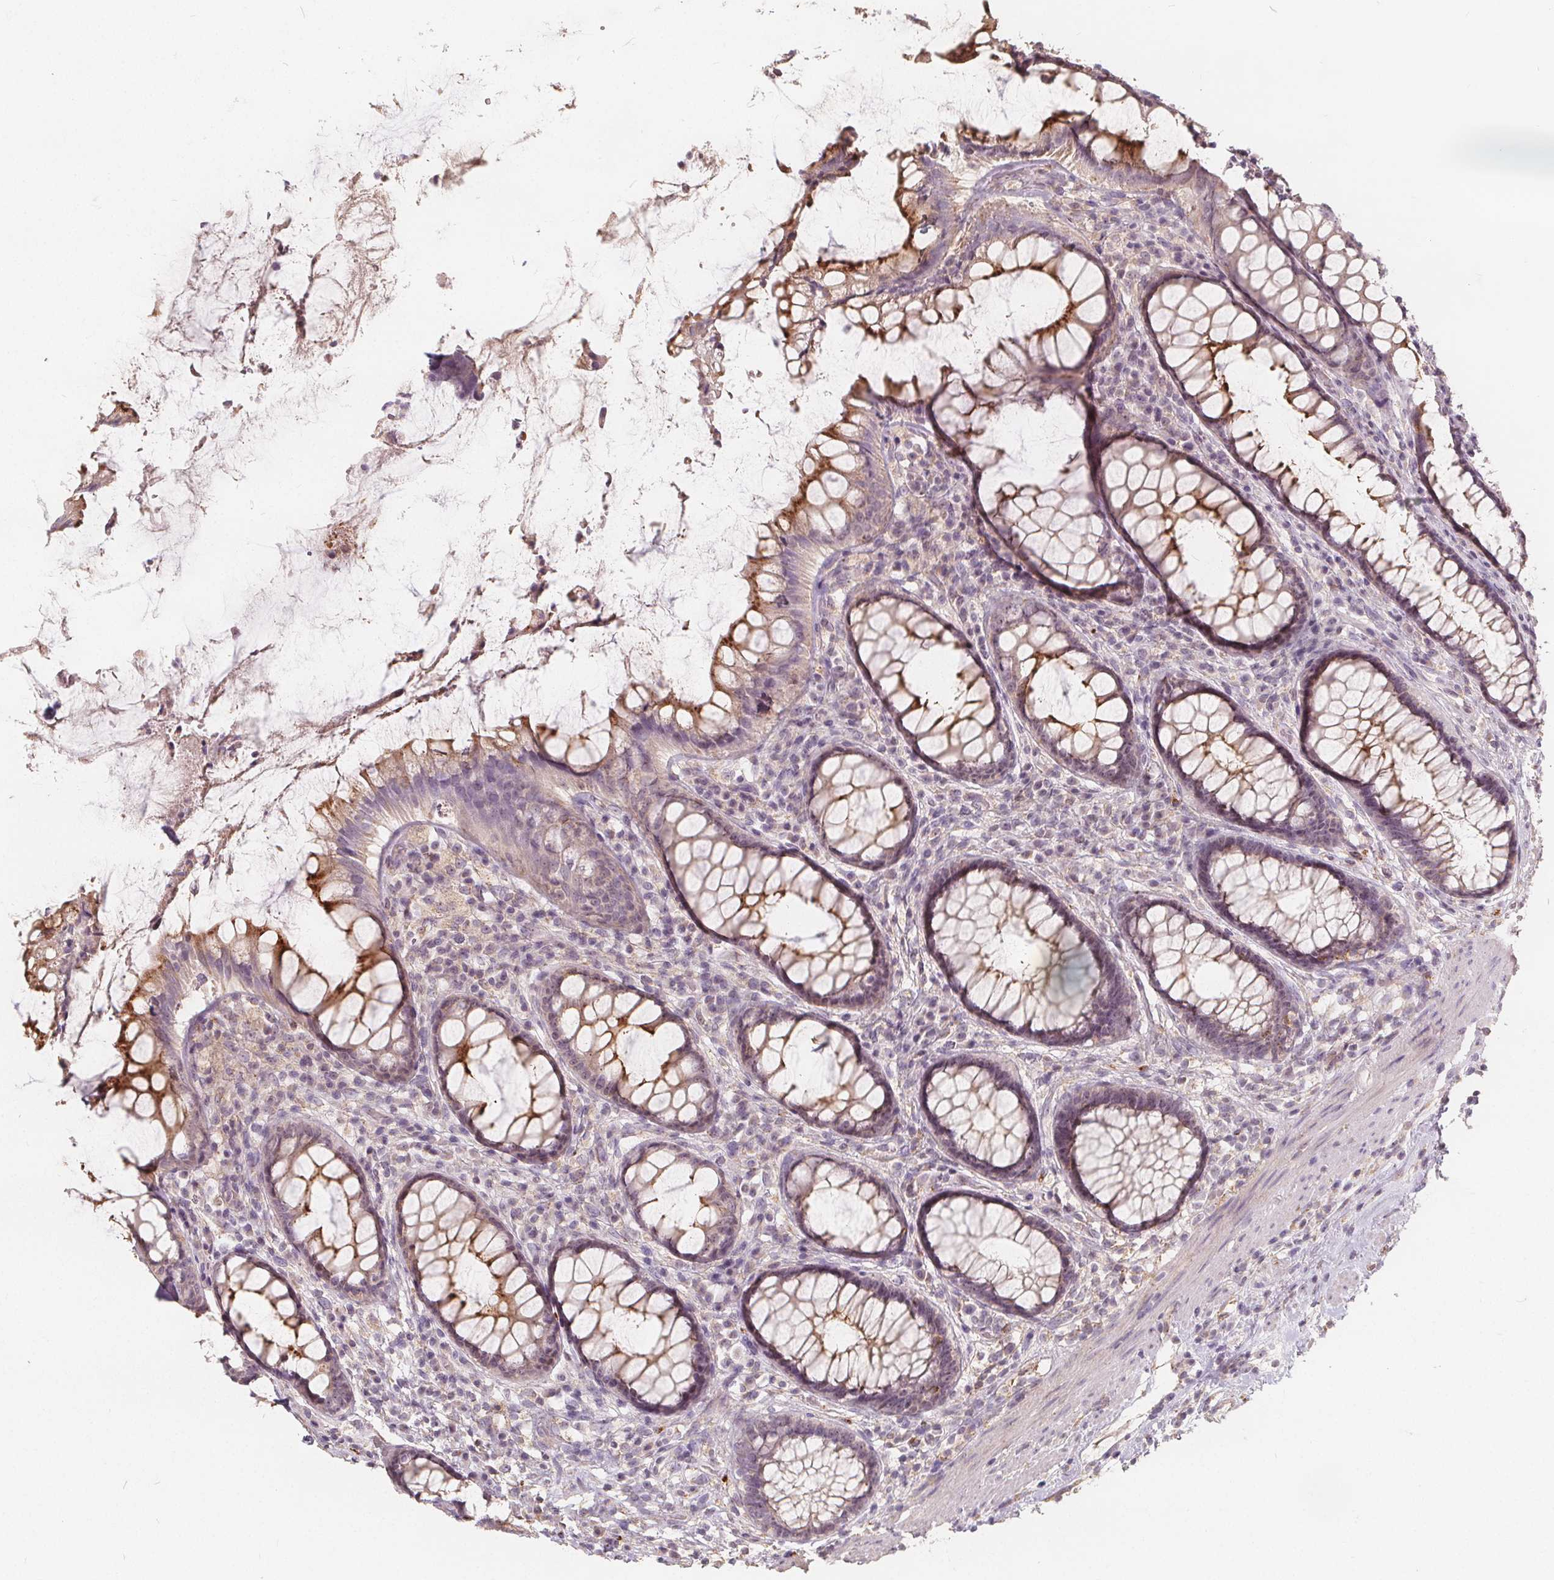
{"staining": {"intensity": "weak", "quantity": ">75%", "location": "cytoplasmic/membranous"}, "tissue": "rectum", "cell_type": "Glandular cells", "image_type": "normal", "snomed": [{"axis": "morphology", "description": "Normal tissue, NOS"}, {"axis": "topography", "description": "Rectum"}], "caption": "IHC of unremarkable human rectum shows low levels of weak cytoplasmic/membranous staining in about >75% of glandular cells. The staining is performed using DAB (3,3'-diaminobenzidine) brown chromogen to label protein expression. The nuclei are counter-stained blue using hematoxylin.", "gene": "DRC3", "patient": {"sex": "male", "age": 72}}